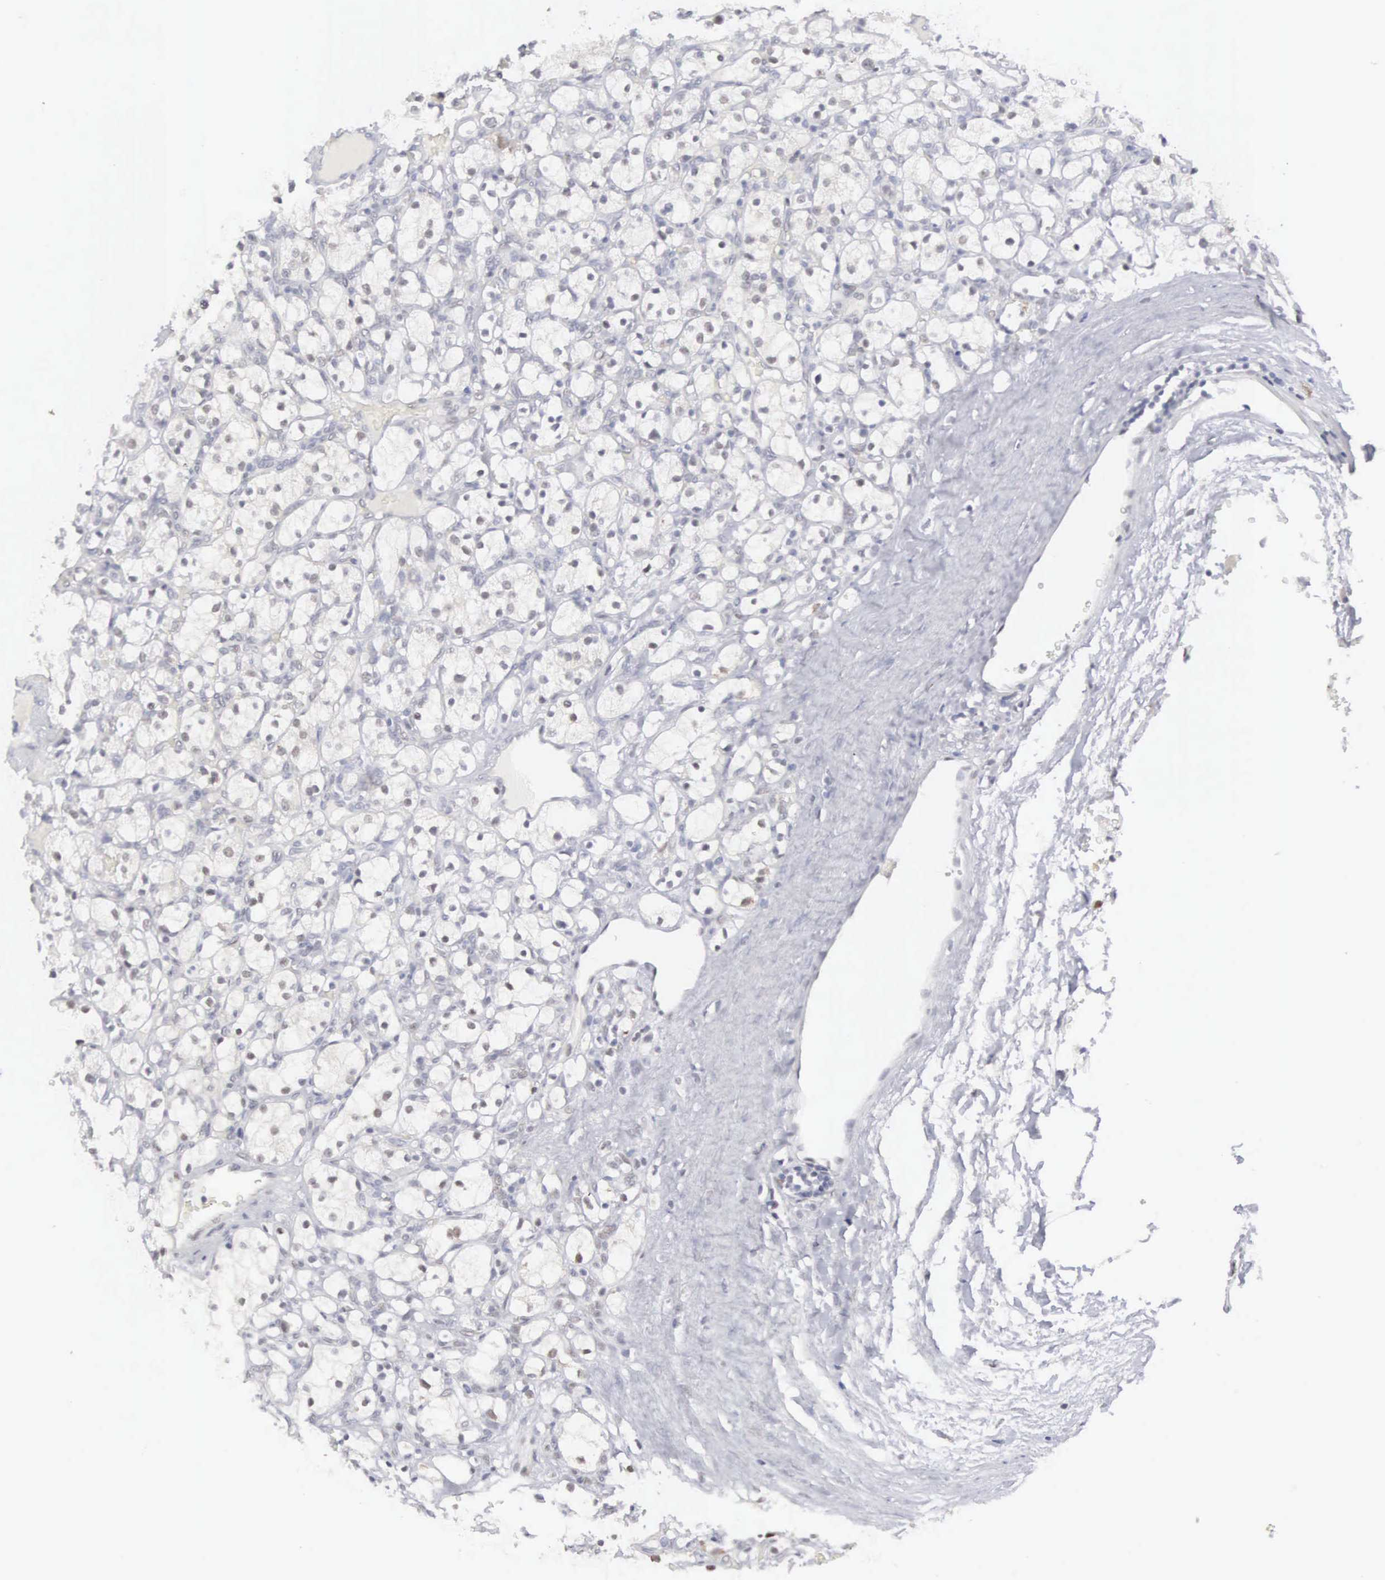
{"staining": {"intensity": "negative", "quantity": "none", "location": "none"}, "tissue": "renal cancer", "cell_type": "Tumor cells", "image_type": "cancer", "snomed": [{"axis": "morphology", "description": "Adenocarcinoma, NOS"}, {"axis": "topography", "description": "Kidney"}], "caption": "DAB (3,3'-diaminobenzidine) immunohistochemical staining of human adenocarcinoma (renal) reveals no significant positivity in tumor cells.", "gene": "MNAT1", "patient": {"sex": "female", "age": 83}}